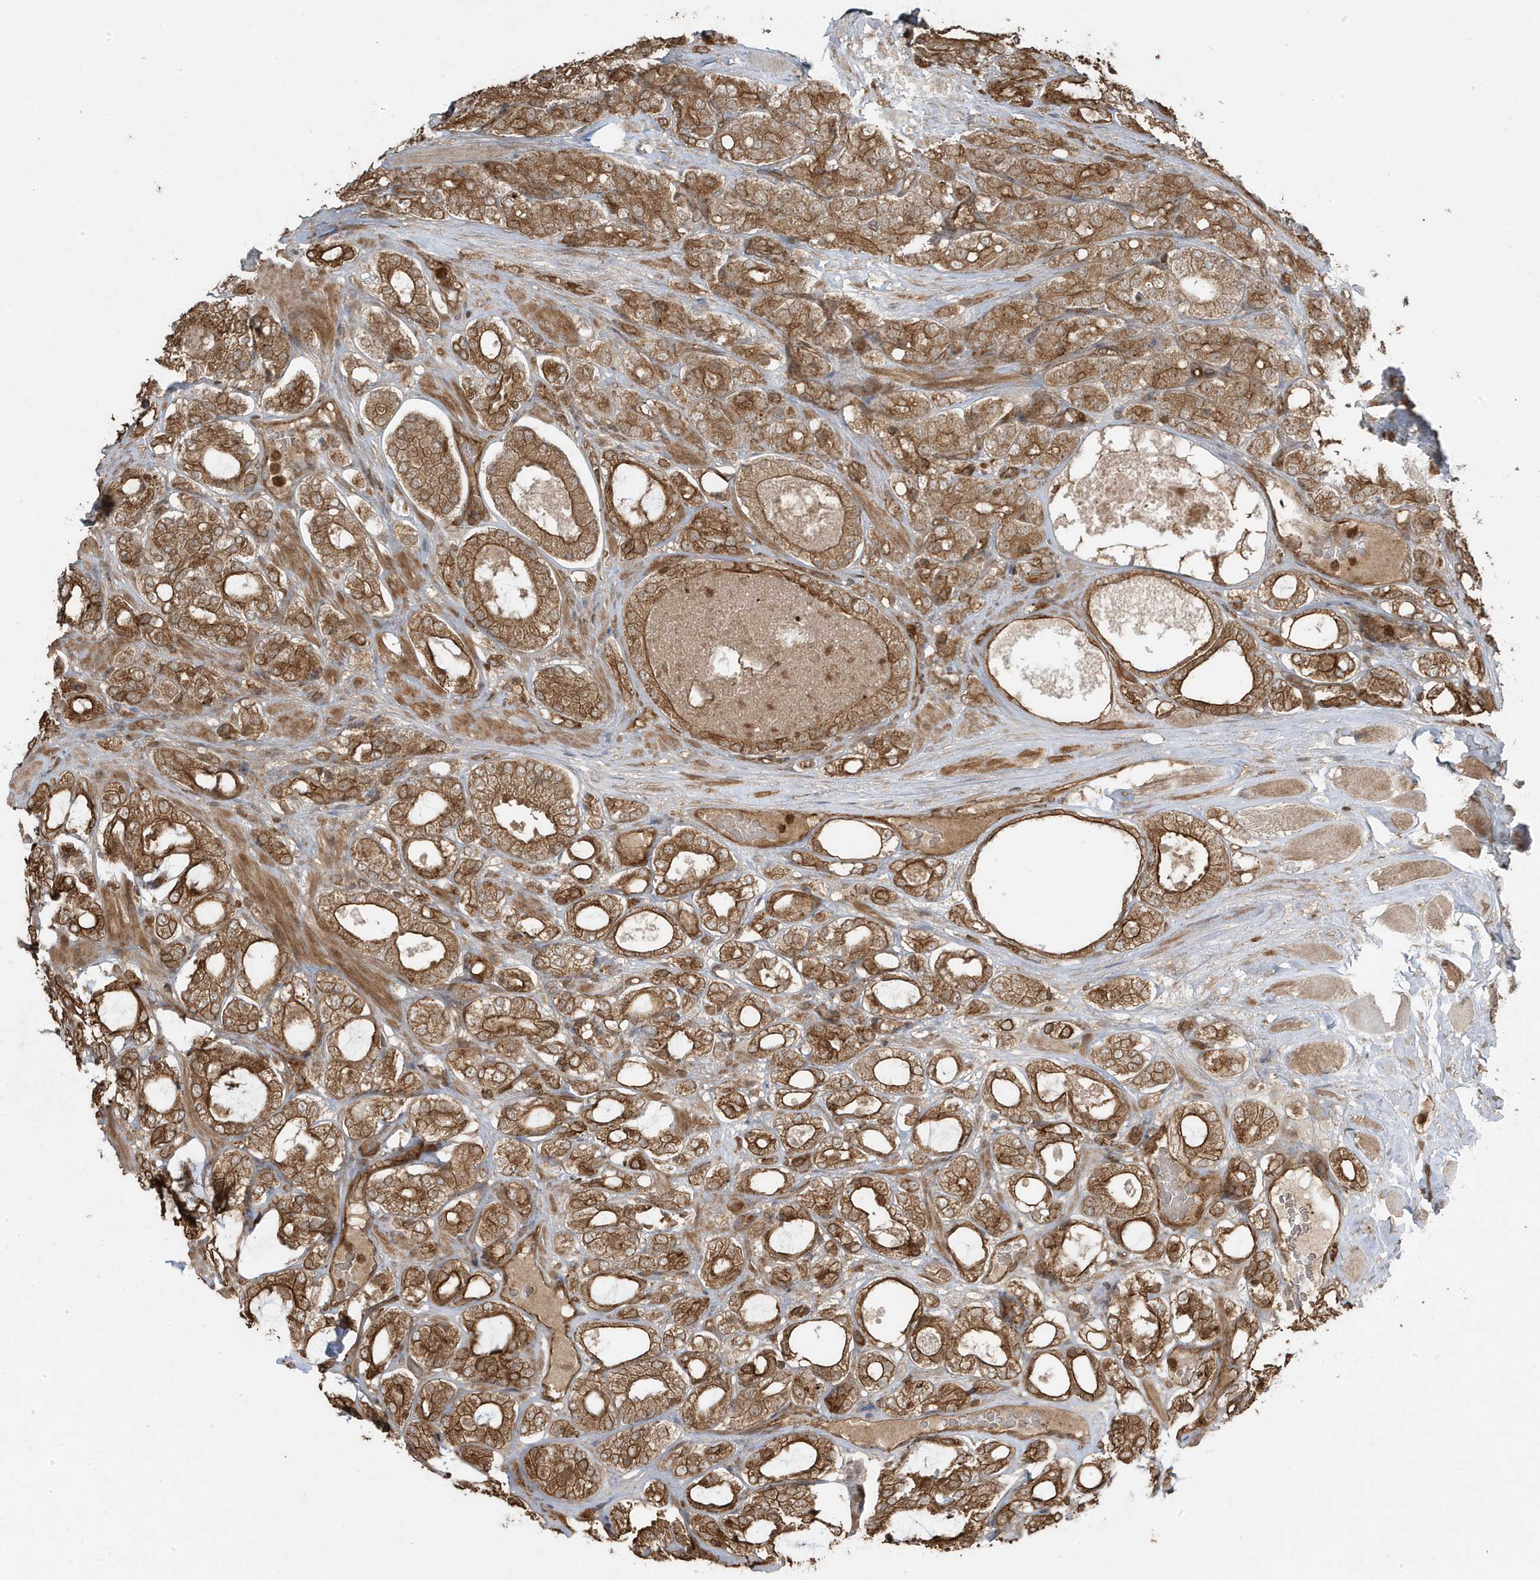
{"staining": {"intensity": "moderate", "quantity": ">75%", "location": "cytoplasmic/membranous"}, "tissue": "prostate cancer", "cell_type": "Tumor cells", "image_type": "cancer", "snomed": [{"axis": "morphology", "description": "Adenocarcinoma, High grade"}, {"axis": "topography", "description": "Prostate"}], "caption": "Immunohistochemical staining of prostate high-grade adenocarcinoma shows moderate cytoplasmic/membranous protein positivity in about >75% of tumor cells. The staining was performed using DAB, with brown indicating positive protein expression. Nuclei are stained blue with hematoxylin.", "gene": "ASAP1", "patient": {"sex": "male", "age": 65}}